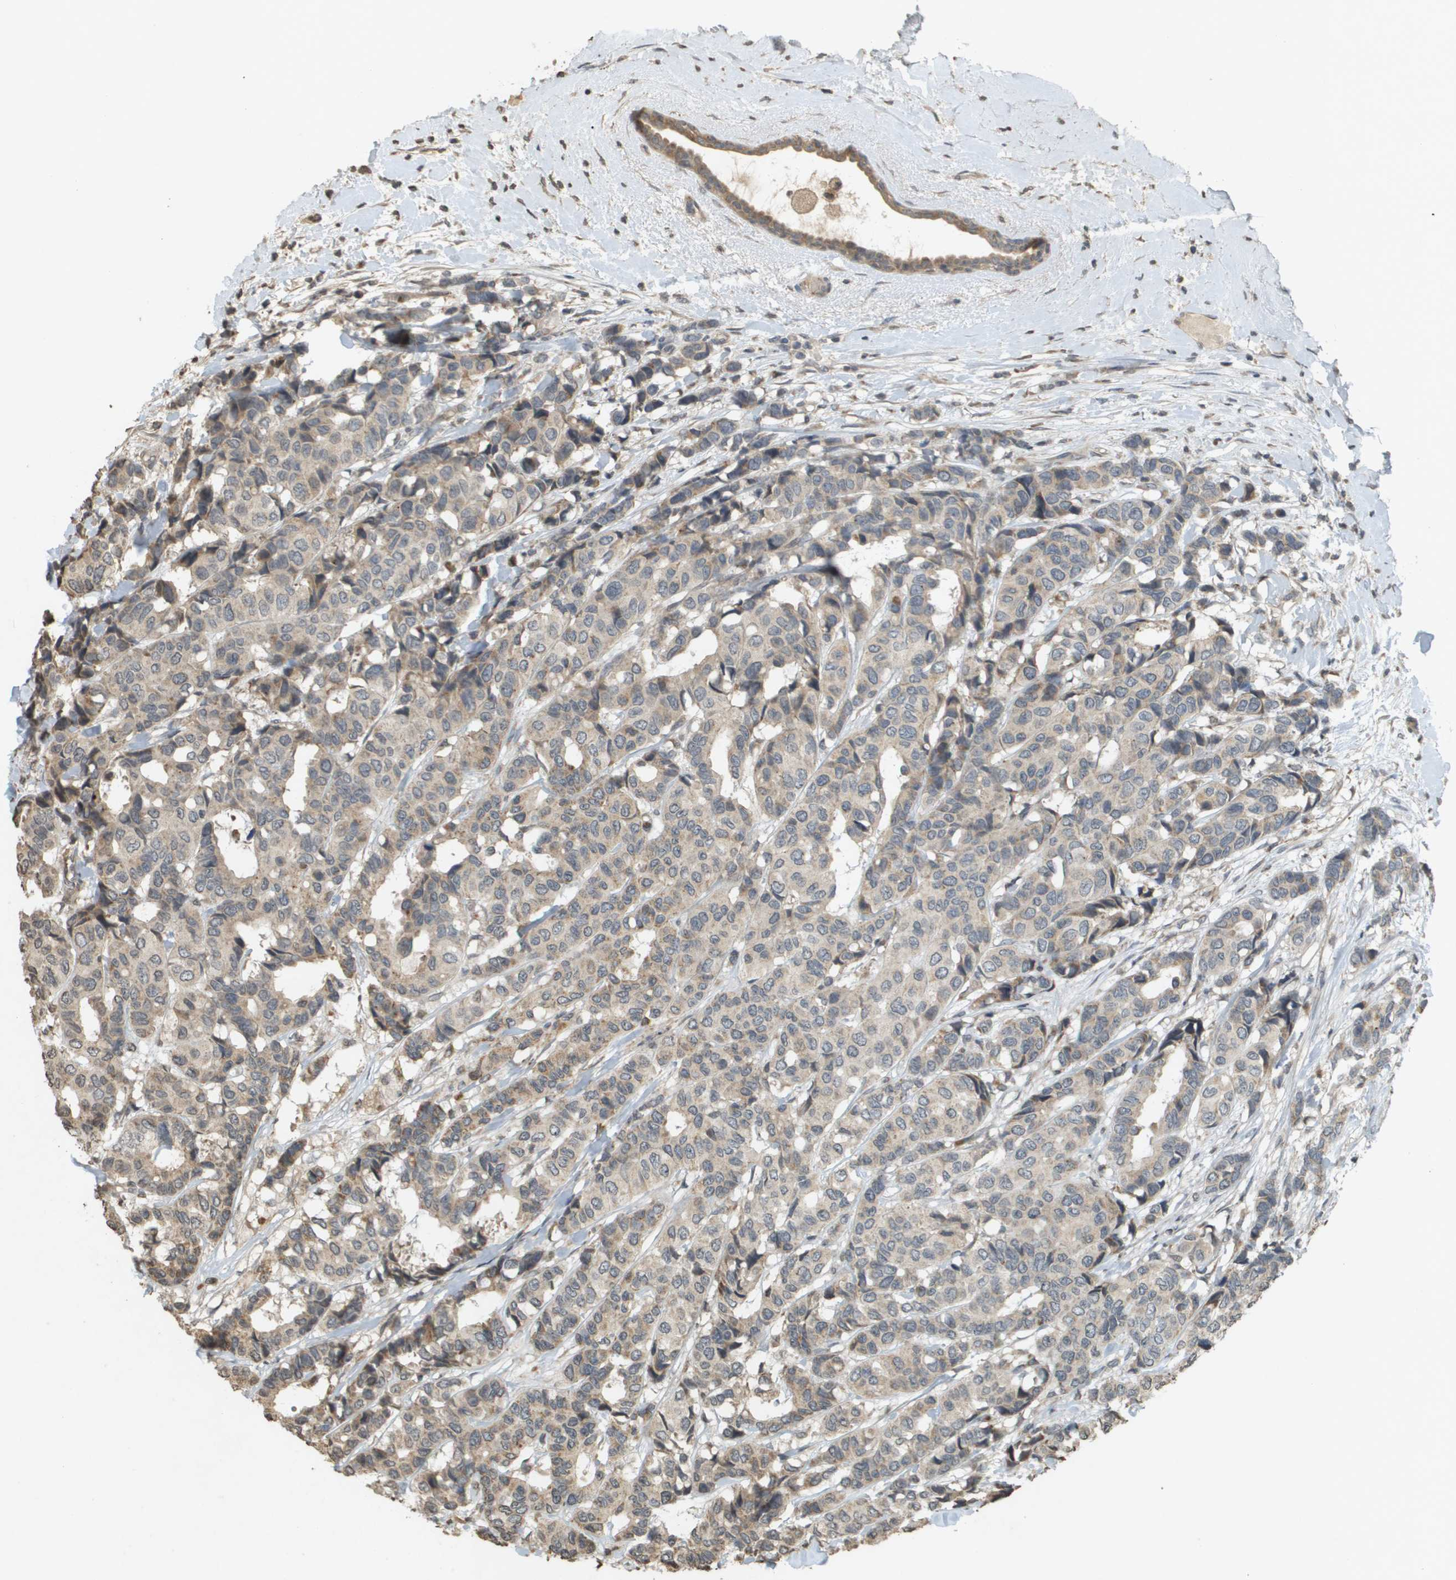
{"staining": {"intensity": "moderate", "quantity": "<25%", "location": "cytoplasmic/membranous"}, "tissue": "breast cancer", "cell_type": "Tumor cells", "image_type": "cancer", "snomed": [{"axis": "morphology", "description": "Duct carcinoma"}, {"axis": "topography", "description": "Breast"}], "caption": "This is a micrograph of IHC staining of breast cancer, which shows moderate expression in the cytoplasmic/membranous of tumor cells.", "gene": "RAB21", "patient": {"sex": "female", "age": 87}}